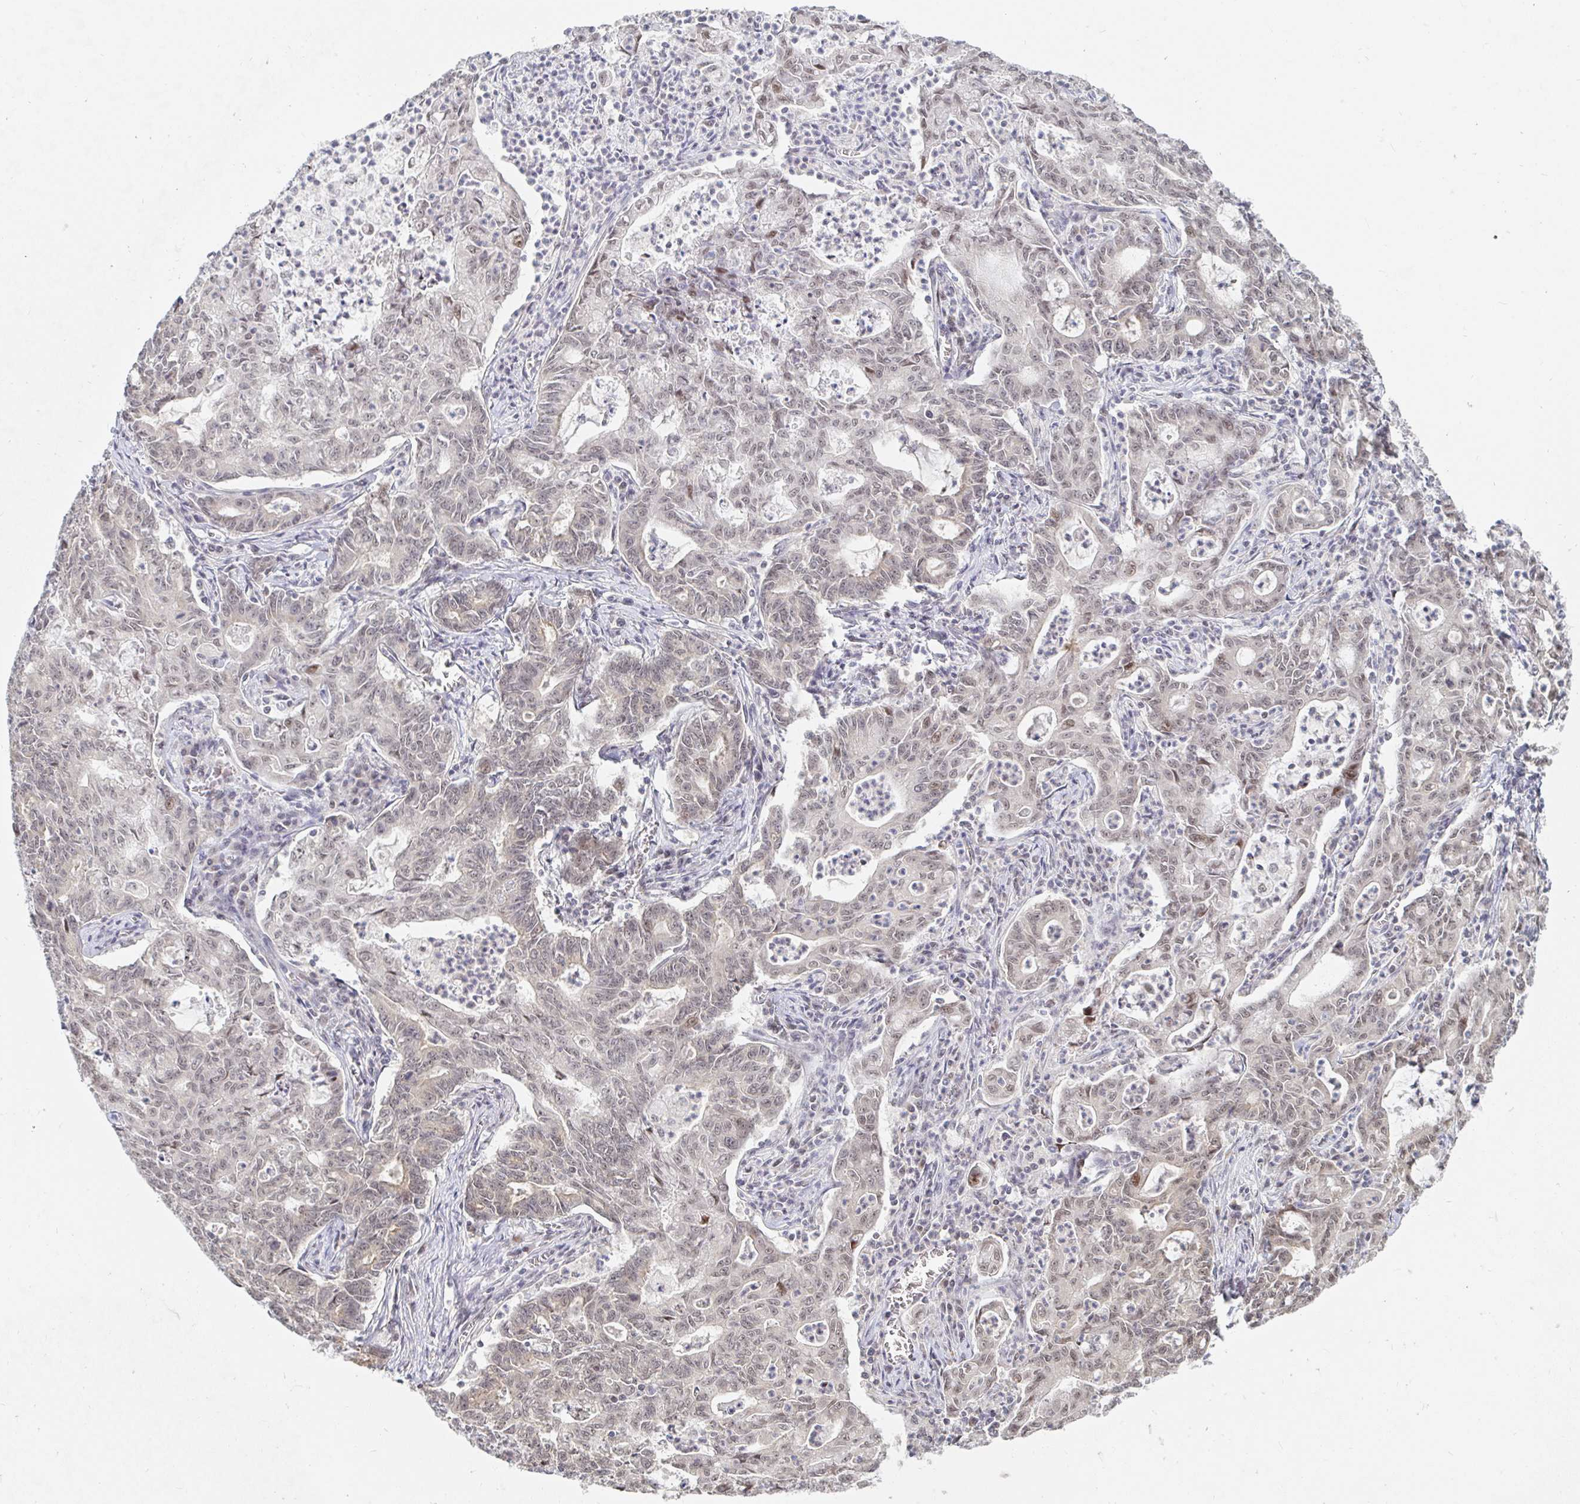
{"staining": {"intensity": "weak", "quantity": ">75%", "location": "nuclear"}, "tissue": "stomach cancer", "cell_type": "Tumor cells", "image_type": "cancer", "snomed": [{"axis": "morphology", "description": "Adenocarcinoma, NOS"}, {"axis": "topography", "description": "Stomach, upper"}], "caption": "Protein staining of stomach cancer (adenocarcinoma) tissue displays weak nuclear positivity in approximately >75% of tumor cells.", "gene": "CHD2", "patient": {"sex": "female", "age": 79}}